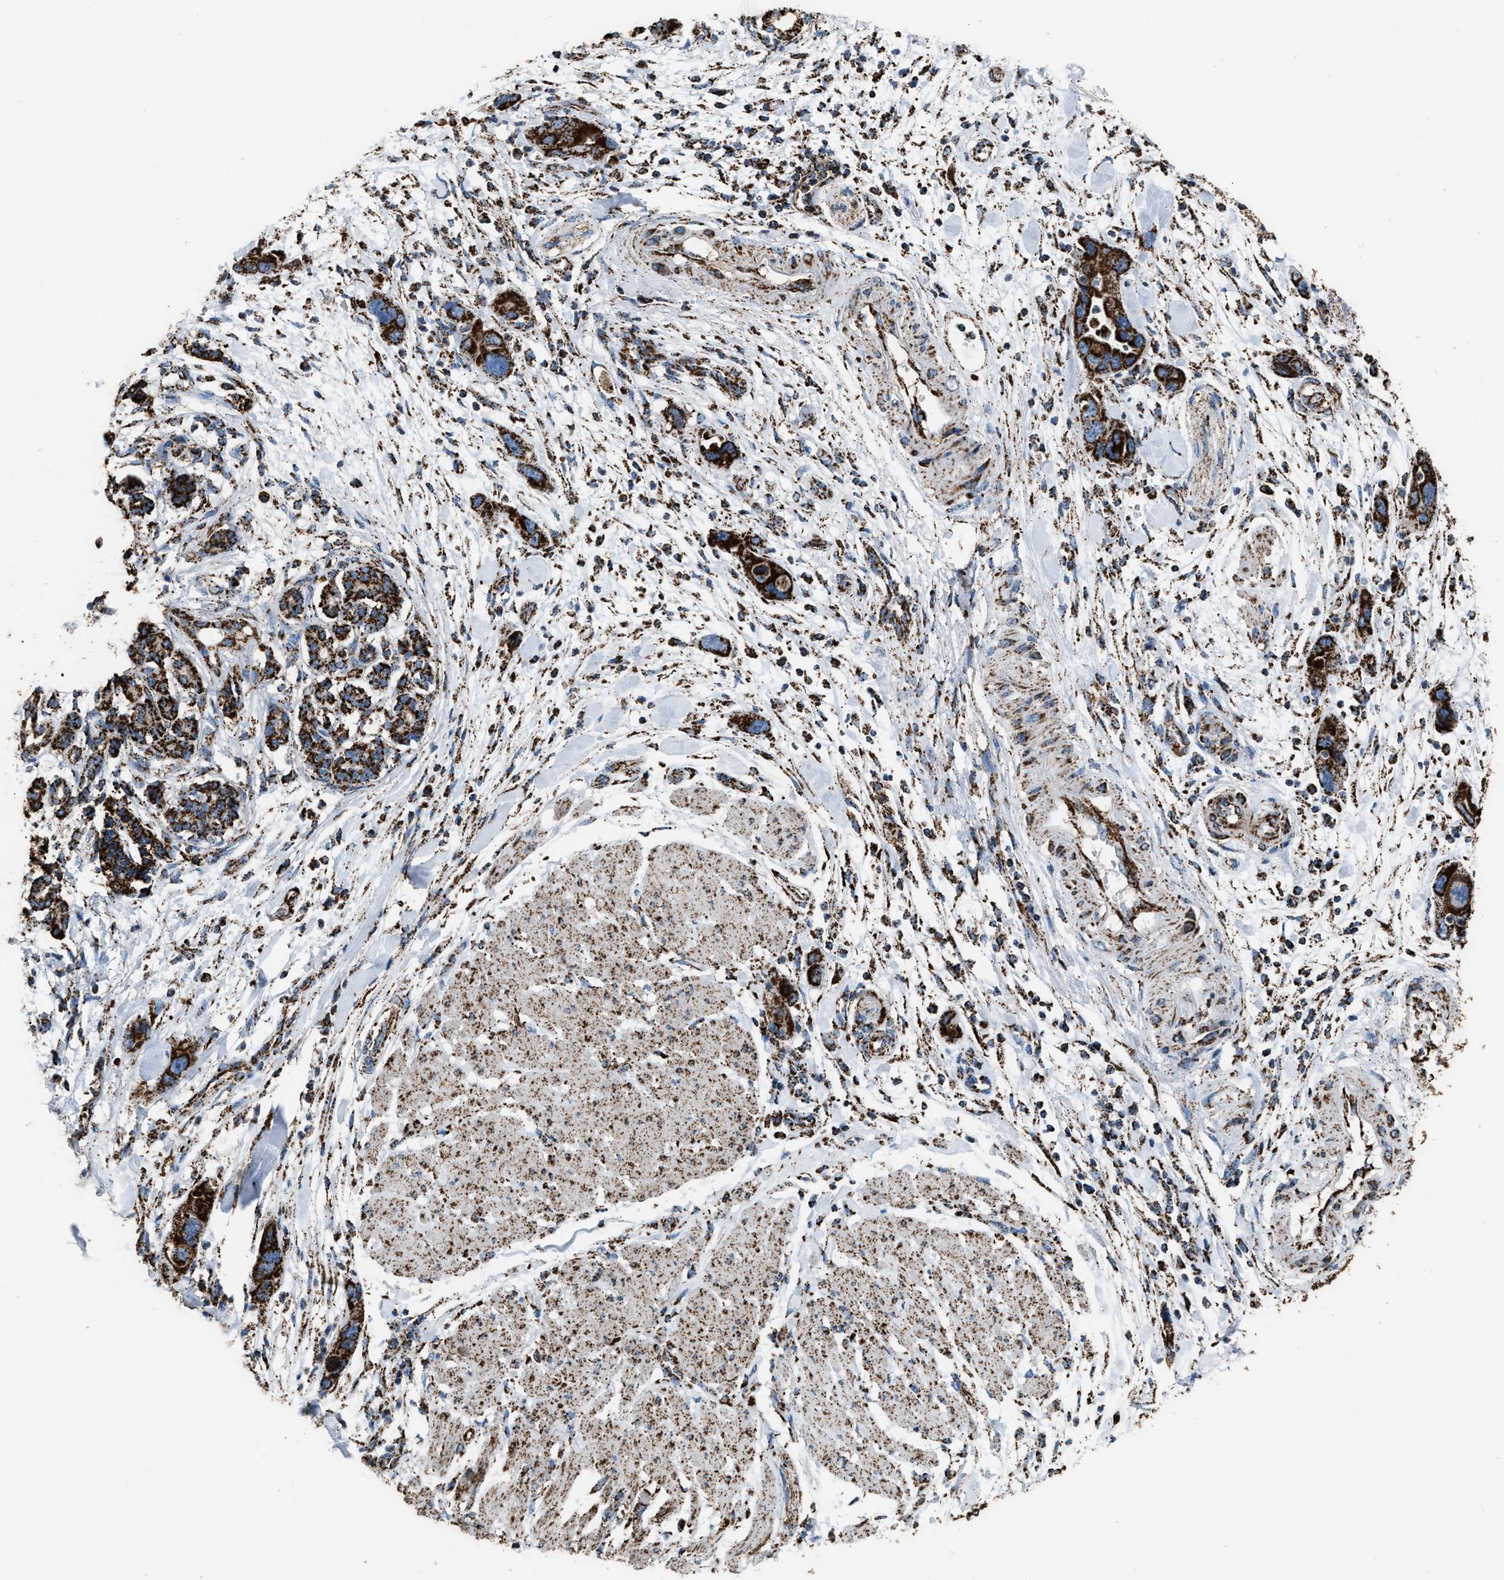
{"staining": {"intensity": "strong", "quantity": ">75%", "location": "cytoplasmic/membranous"}, "tissue": "pancreatic cancer", "cell_type": "Tumor cells", "image_type": "cancer", "snomed": [{"axis": "morphology", "description": "Normal tissue, NOS"}, {"axis": "morphology", "description": "Adenocarcinoma, NOS"}, {"axis": "topography", "description": "Pancreas"}], "caption": "The histopathology image exhibits staining of adenocarcinoma (pancreatic), revealing strong cytoplasmic/membranous protein positivity (brown color) within tumor cells.", "gene": "MDH2", "patient": {"sex": "female", "age": 71}}